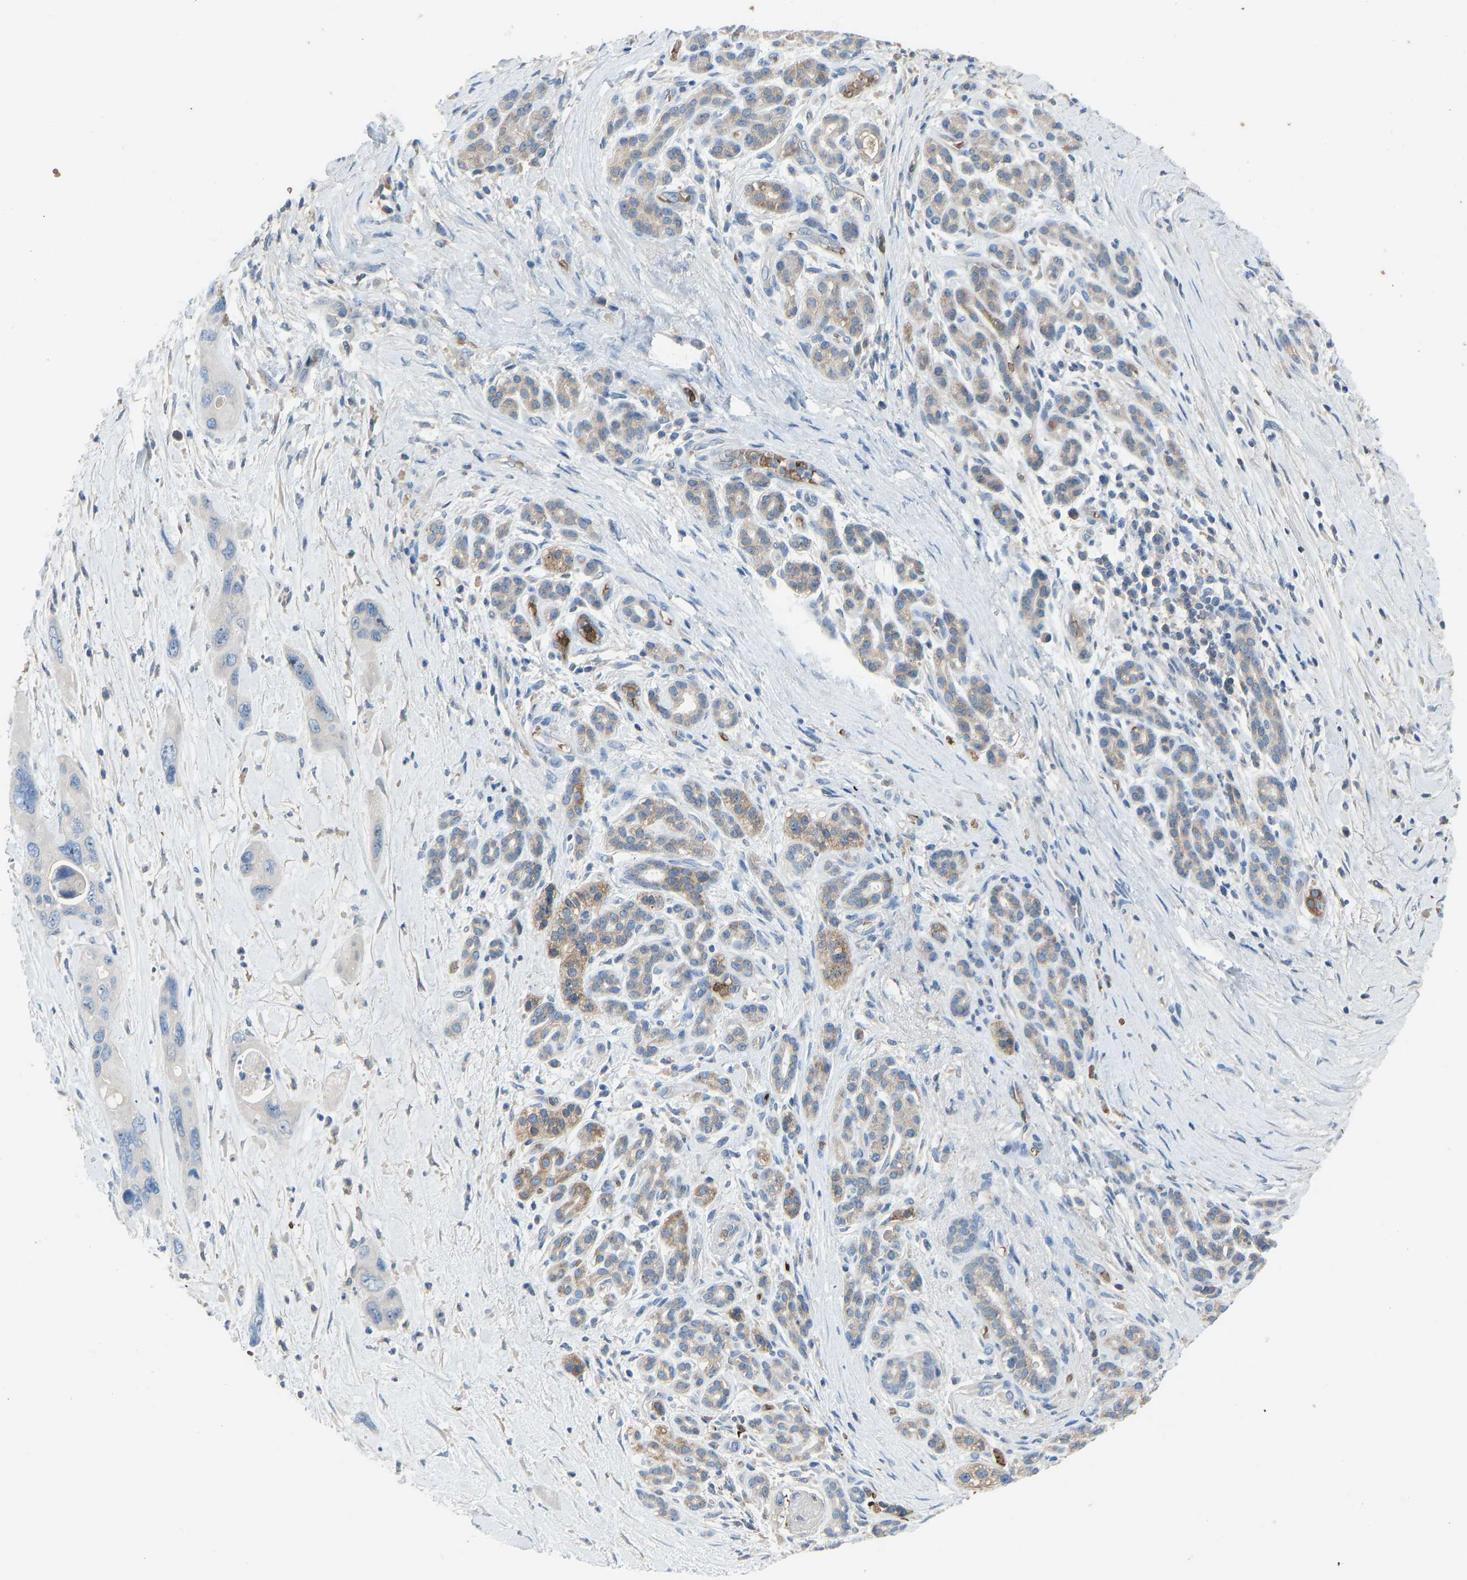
{"staining": {"intensity": "negative", "quantity": "none", "location": "none"}, "tissue": "pancreatic cancer", "cell_type": "Tumor cells", "image_type": "cancer", "snomed": [{"axis": "morphology", "description": "Adenocarcinoma, NOS"}, {"axis": "topography", "description": "Pancreas"}], "caption": "Immunohistochemistry (IHC) histopathology image of neoplastic tissue: pancreatic cancer (adenocarcinoma) stained with DAB (3,3'-diaminobenzidine) displays no significant protein positivity in tumor cells. (DAB (3,3'-diaminobenzidine) immunohistochemistry, high magnification).", "gene": "PIGS", "patient": {"sex": "female", "age": 70}}